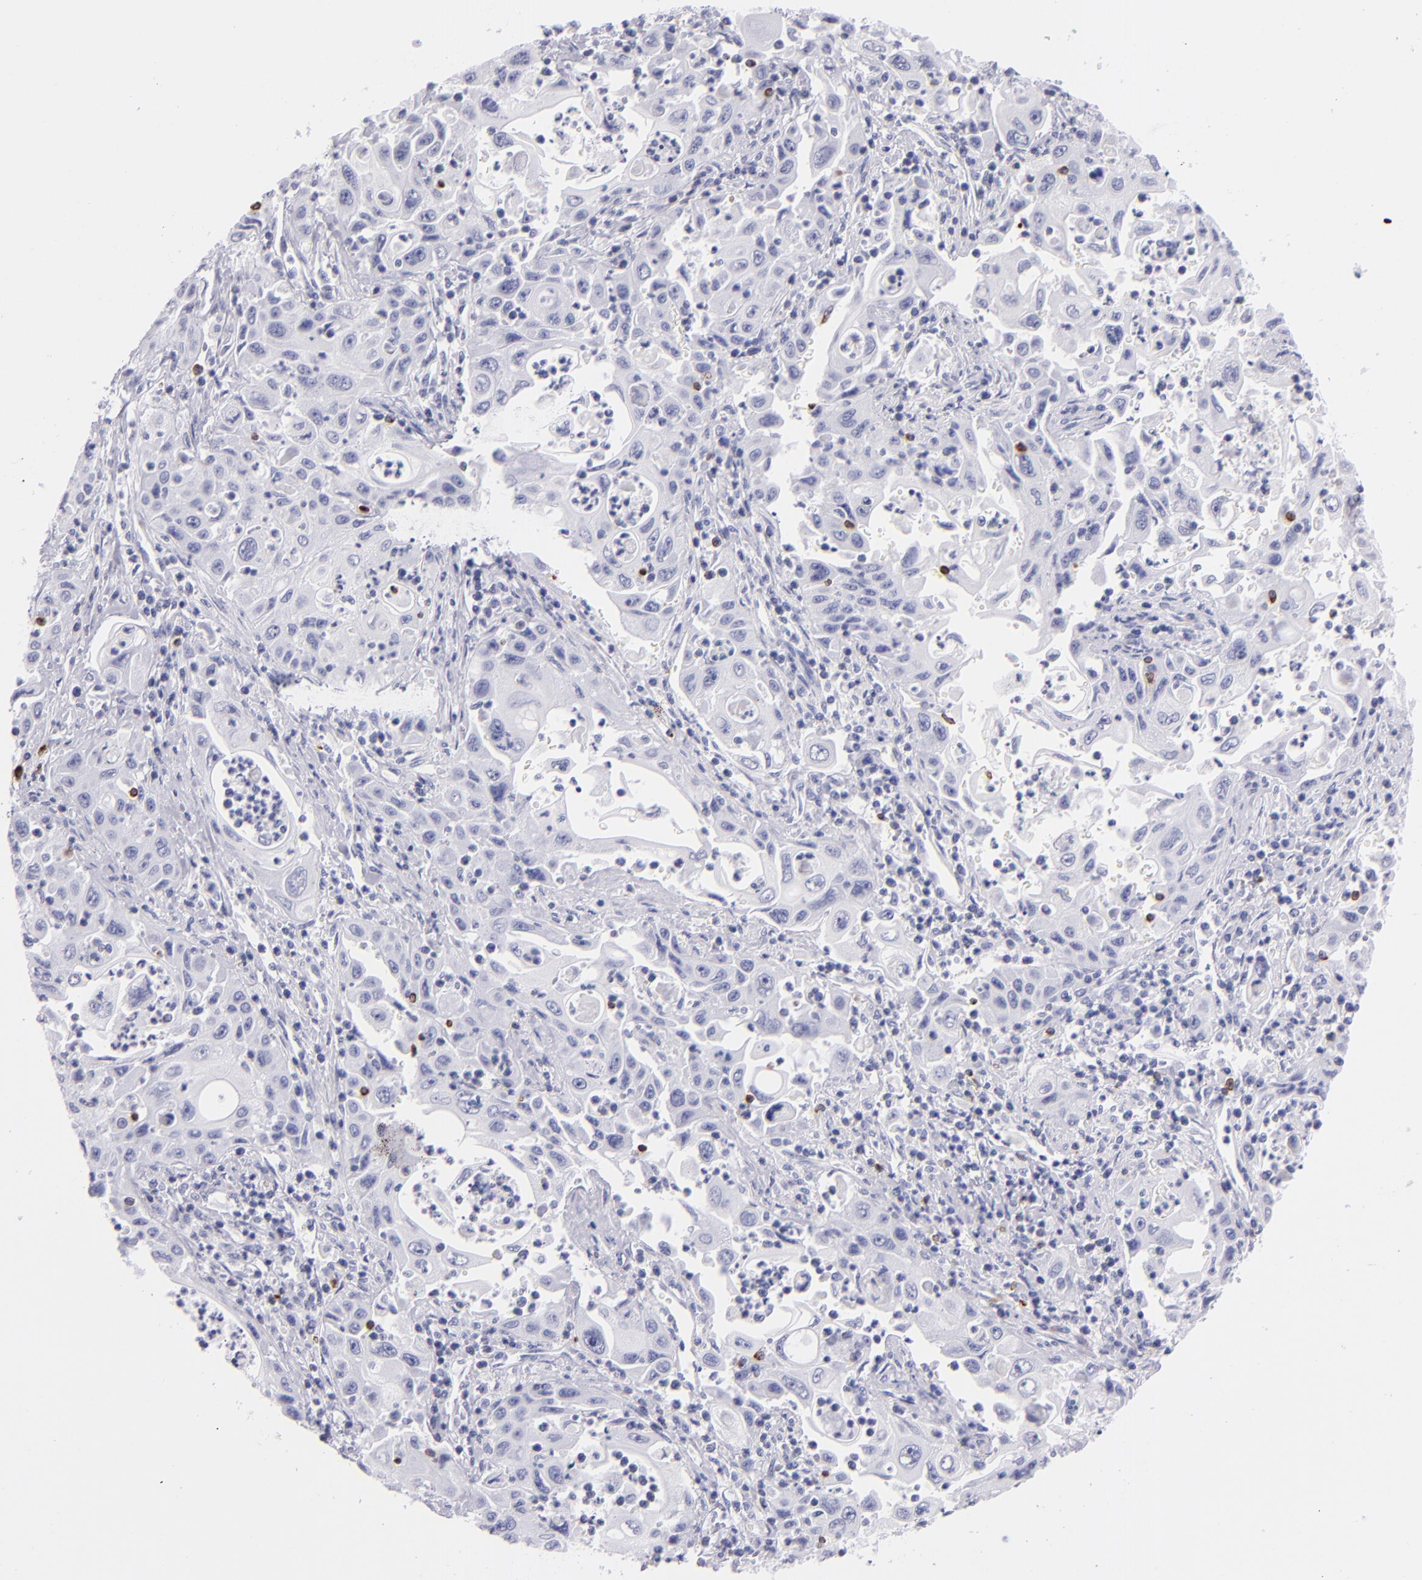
{"staining": {"intensity": "negative", "quantity": "none", "location": "none"}, "tissue": "pancreatic cancer", "cell_type": "Tumor cells", "image_type": "cancer", "snomed": [{"axis": "morphology", "description": "Adenocarcinoma, NOS"}, {"axis": "topography", "description": "Pancreas"}], "caption": "Protein analysis of pancreatic cancer shows no significant positivity in tumor cells.", "gene": "PRF1", "patient": {"sex": "male", "age": 70}}